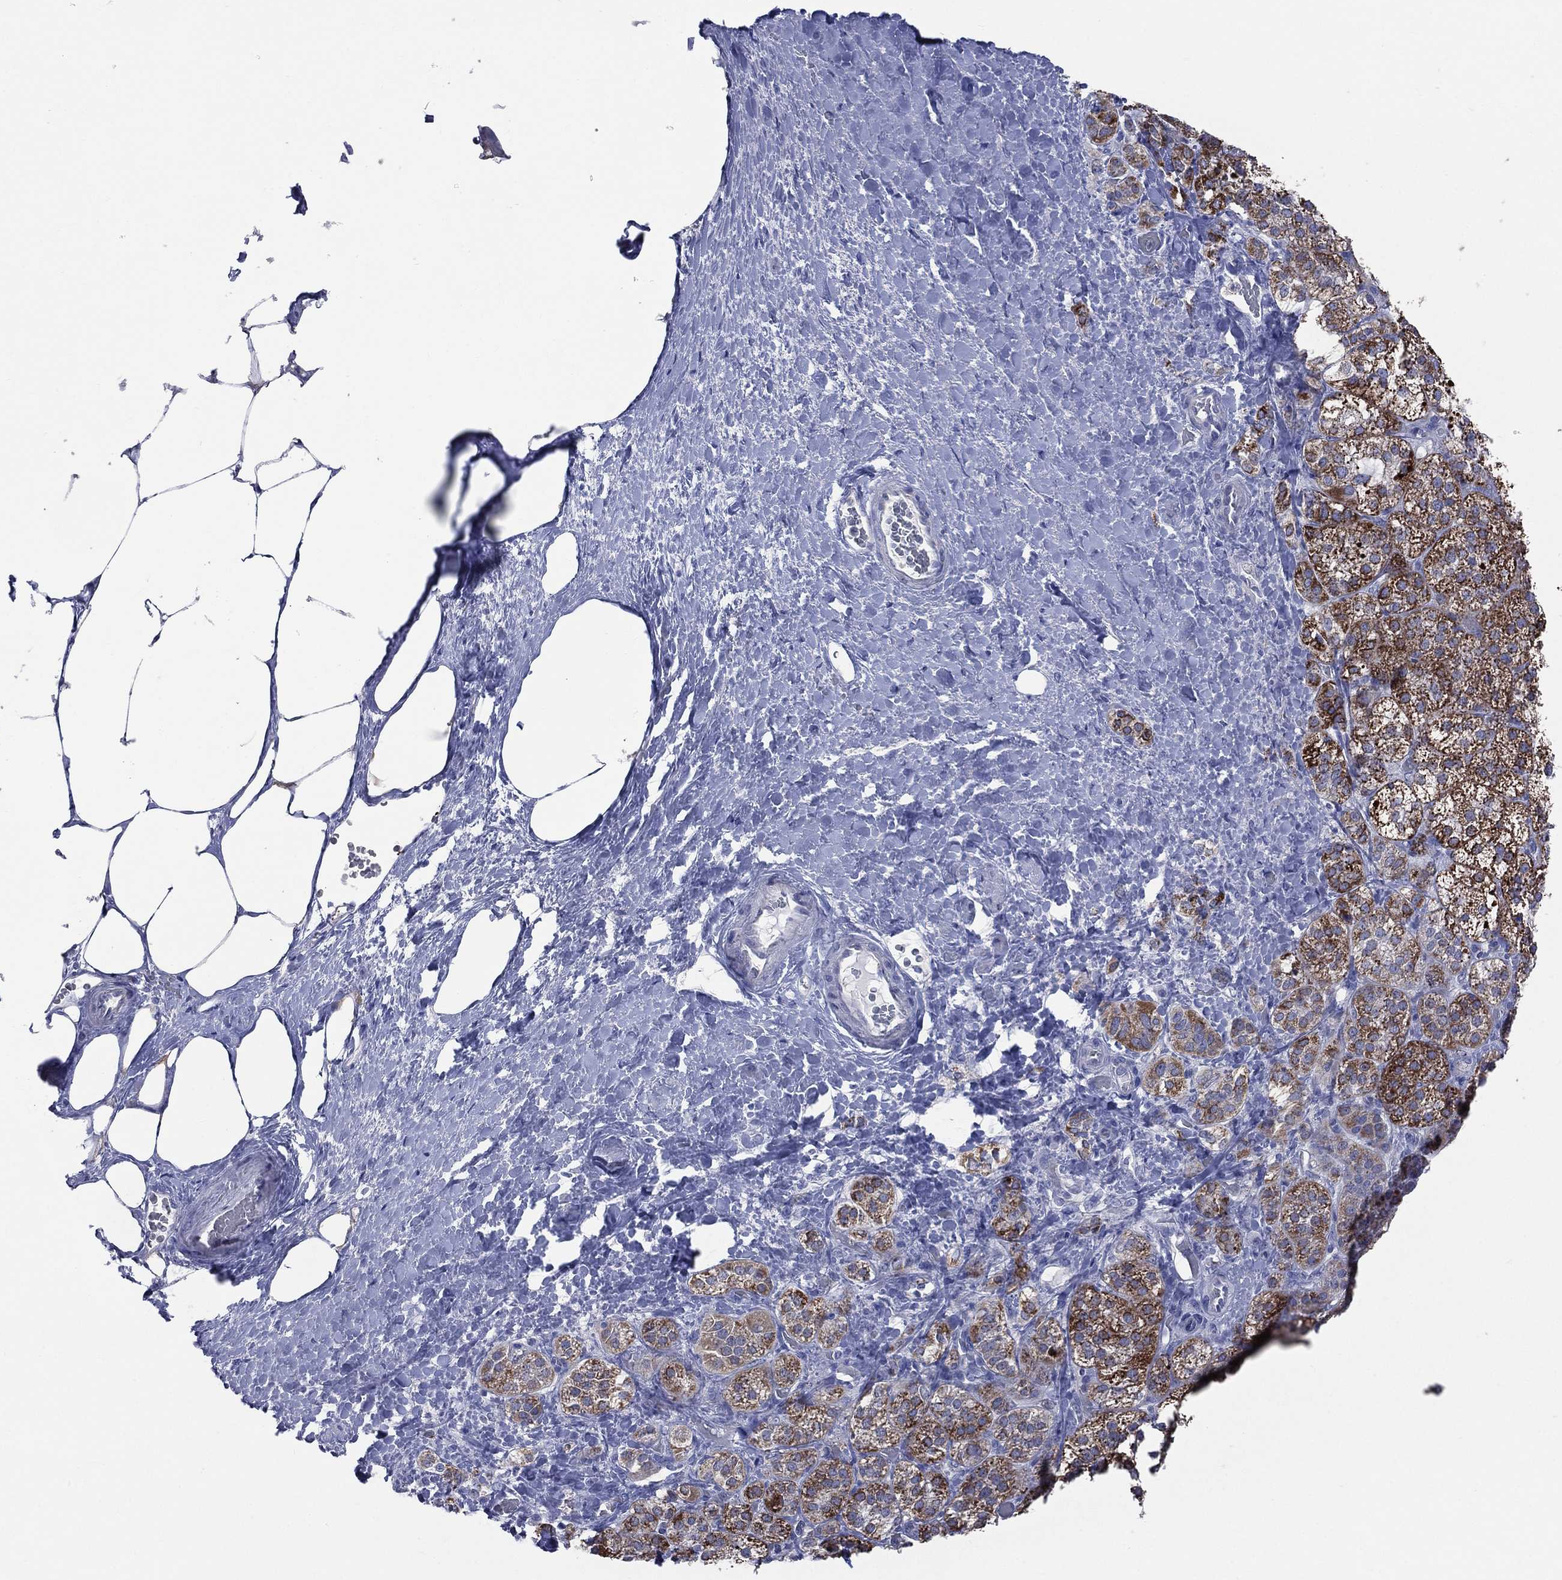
{"staining": {"intensity": "strong", "quantity": ">75%", "location": "cytoplasmic/membranous"}, "tissue": "adrenal gland", "cell_type": "Glandular cells", "image_type": "normal", "snomed": [{"axis": "morphology", "description": "Normal tissue, NOS"}, {"axis": "topography", "description": "Adrenal gland"}], "caption": "A photomicrograph of adrenal gland stained for a protein displays strong cytoplasmic/membranous brown staining in glandular cells. (Brightfield microscopy of DAB IHC at high magnification).", "gene": "AKAP3", "patient": {"sex": "male", "age": 57}}